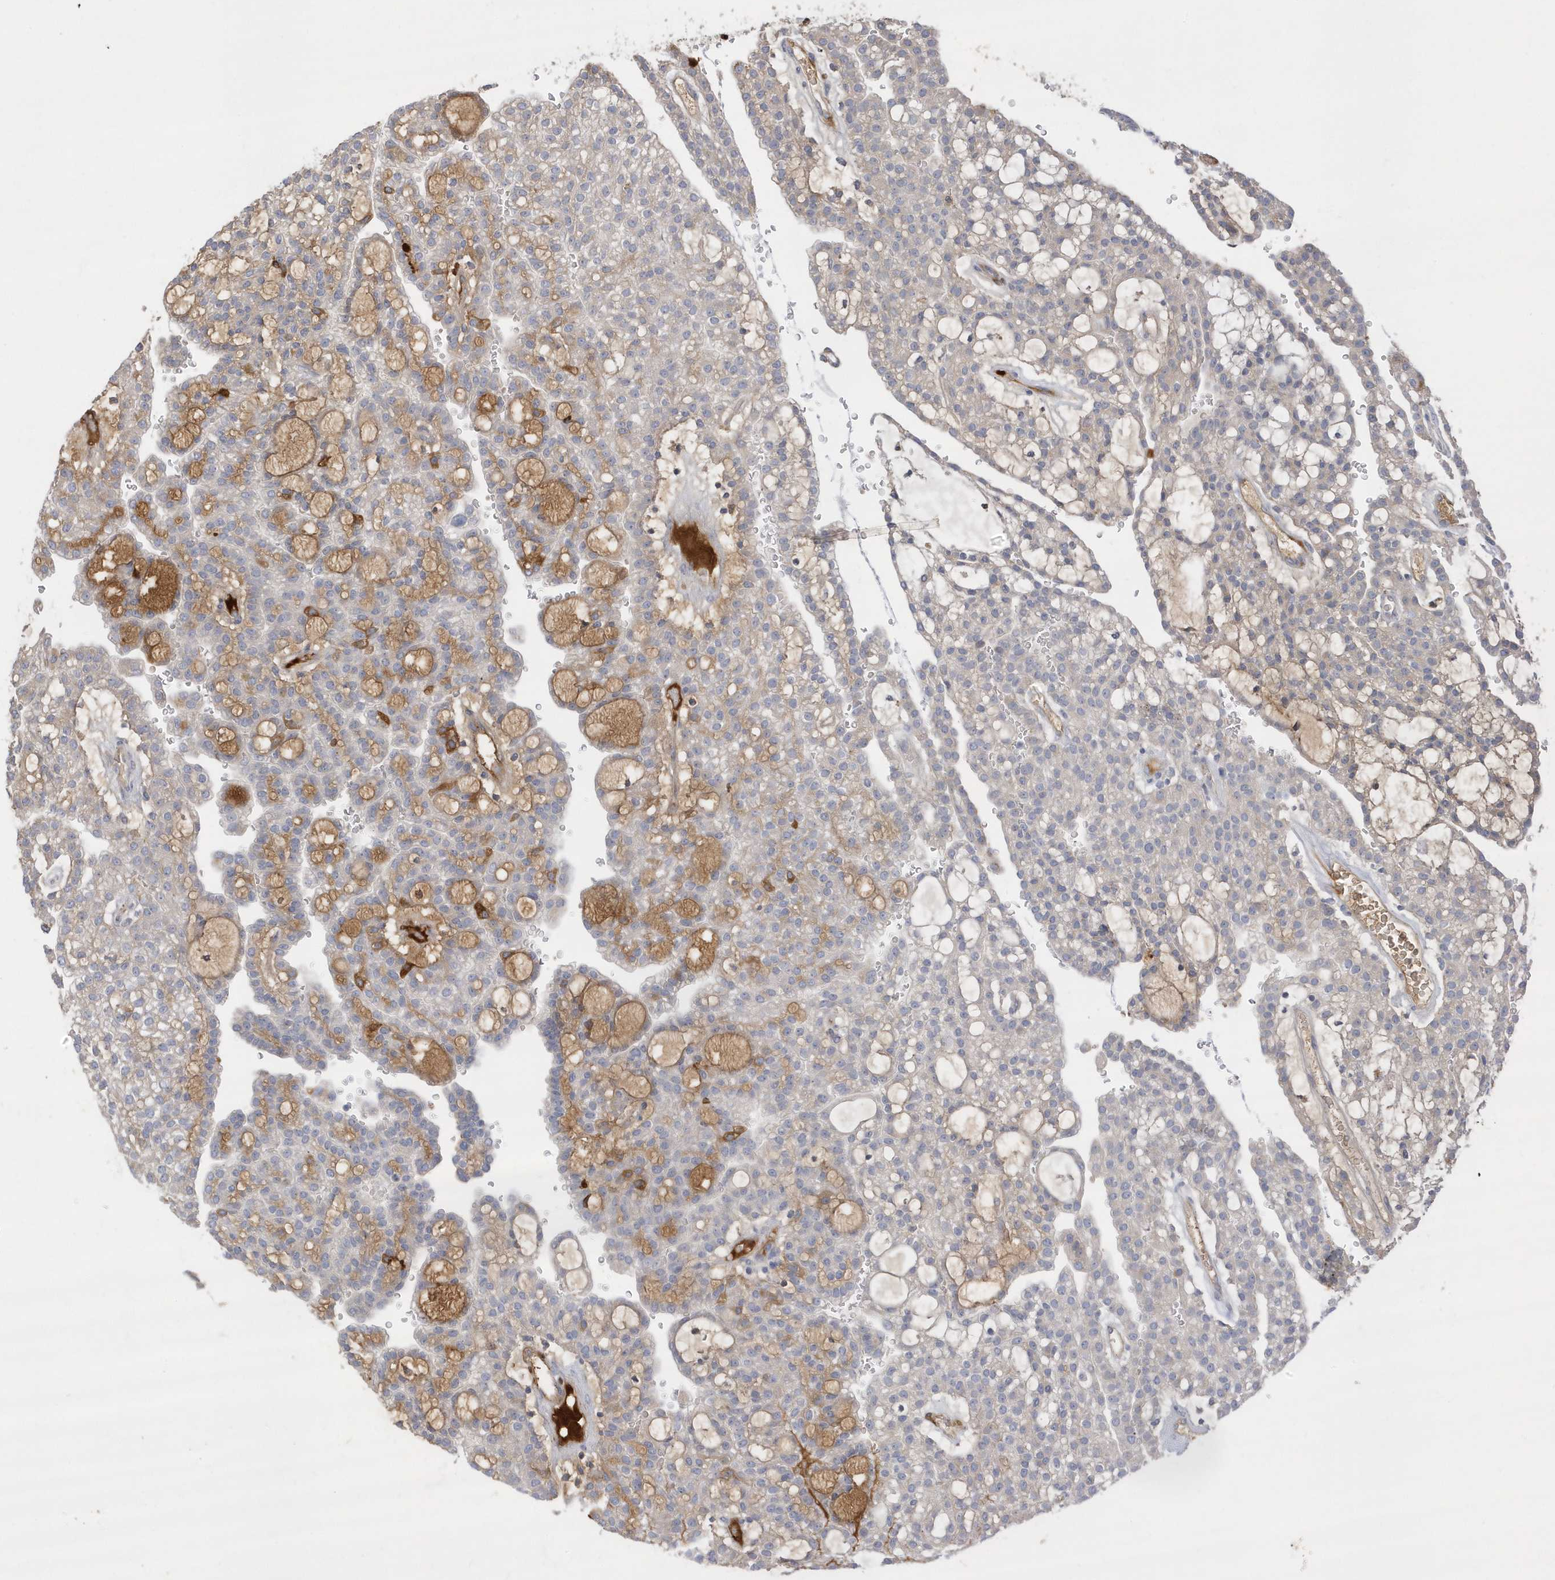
{"staining": {"intensity": "weak", "quantity": "<25%", "location": "cytoplasmic/membranous"}, "tissue": "renal cancer", "cell_type": "Tumor cells", "image_type": "cancer", "snomed": [{"axis": "morphology", "description": "Adenocarcinoma, NOS"}, {"axis": "topography", "description": "Kidney"}], "caption": "This is an immunohistochemistry micrograph of renal adenocarcinoma. There is no positivity in tumor cells.", "gene": "DPP9", "patient": {"sex": "male", "age": 63}}